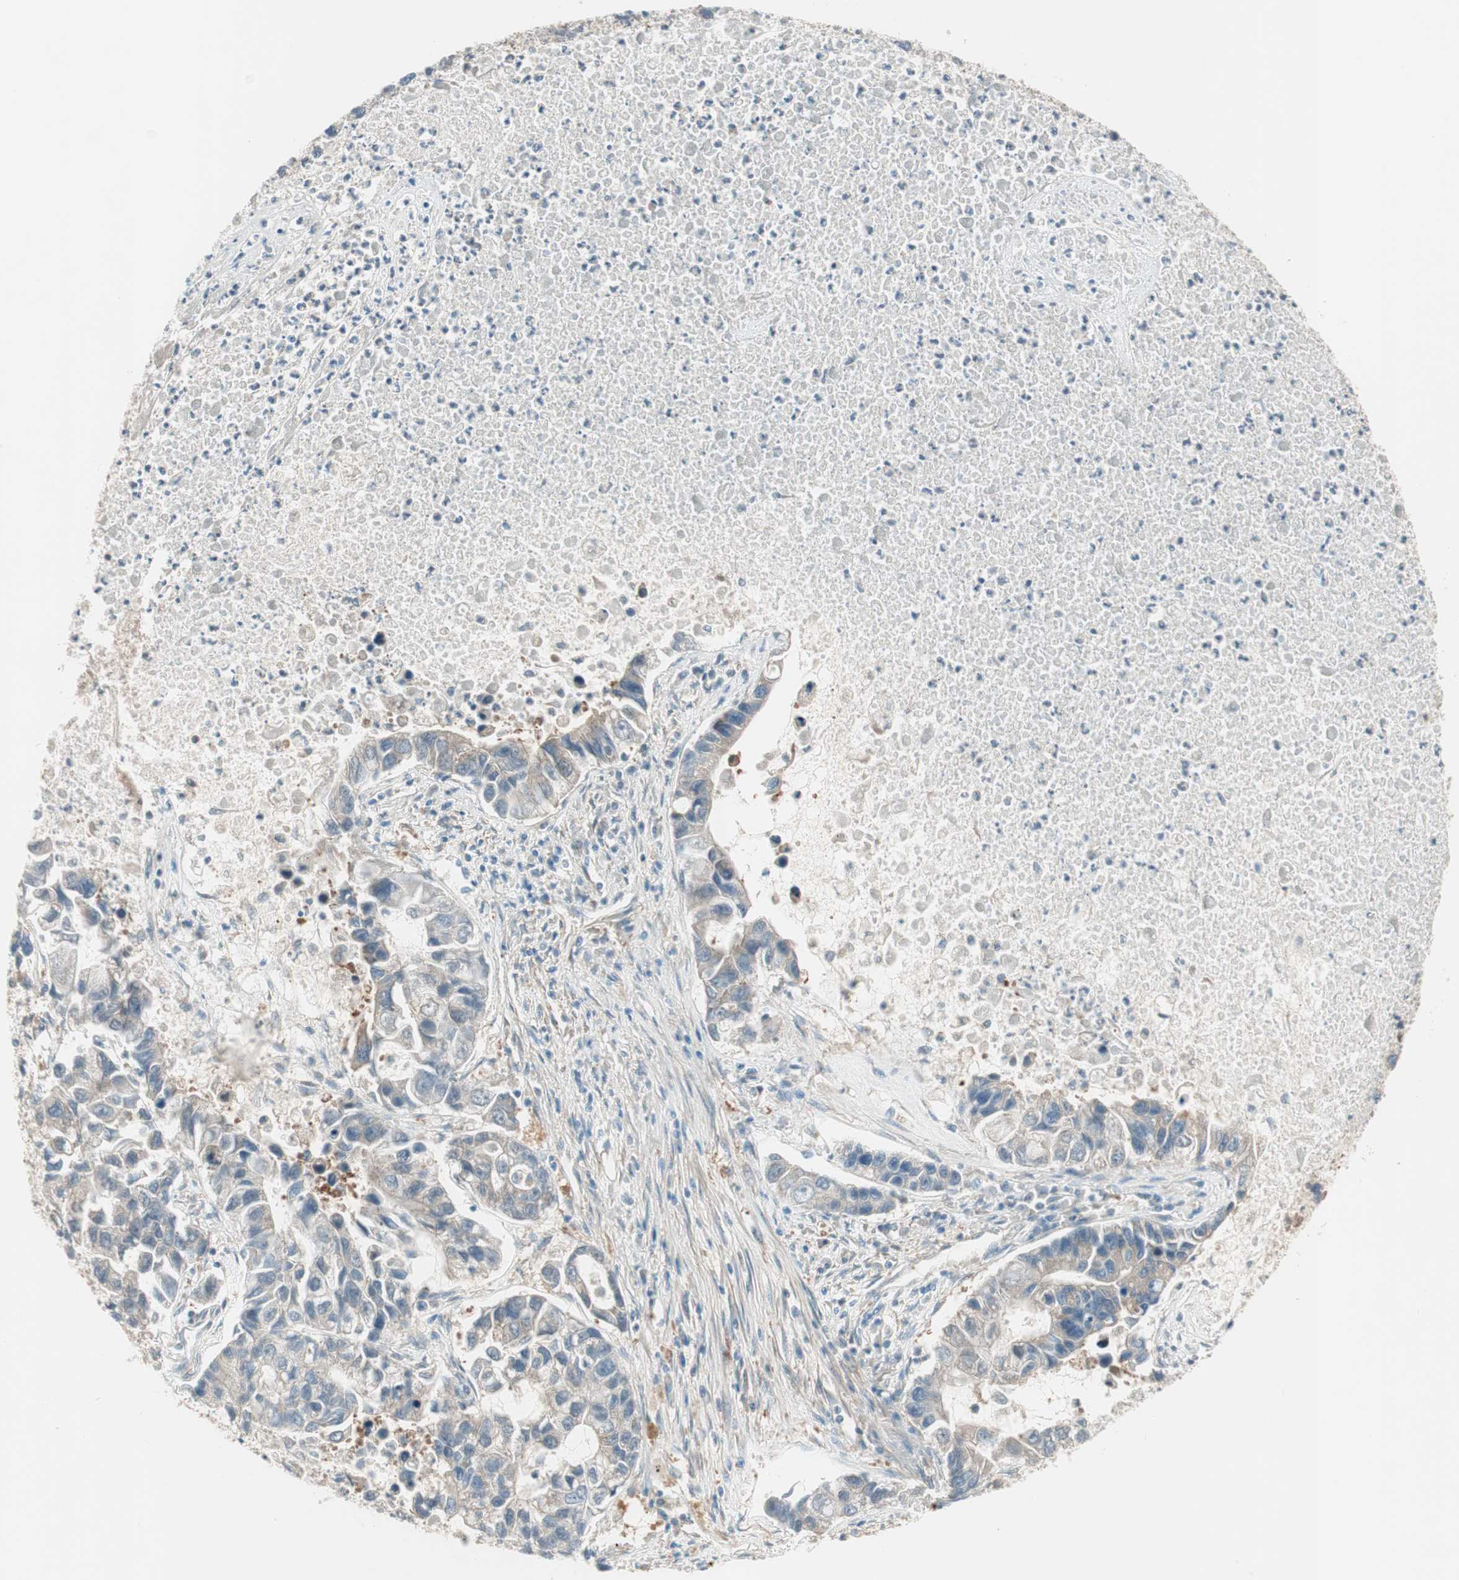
{"staining": {"intensity": "weak", "quantity": "<25%", "location": "cytoplasmic/membranous"}, "tissue": "lung cancer", "cell_type": "Tumor cells", "image_type": "cancer", "snomed": [{"axis": "morphology", "description": "Adenocarcinoma, NOS"}, {"axis": "topography", "description": "Lung"}], "caption": "IHC micrograph of human lung cancer (adenocarcinoma) stained for a protein (brown), which reveals no expression in tumor cells.", "gene": "GALT", "patient": {"sex": "female", "age": 51}}